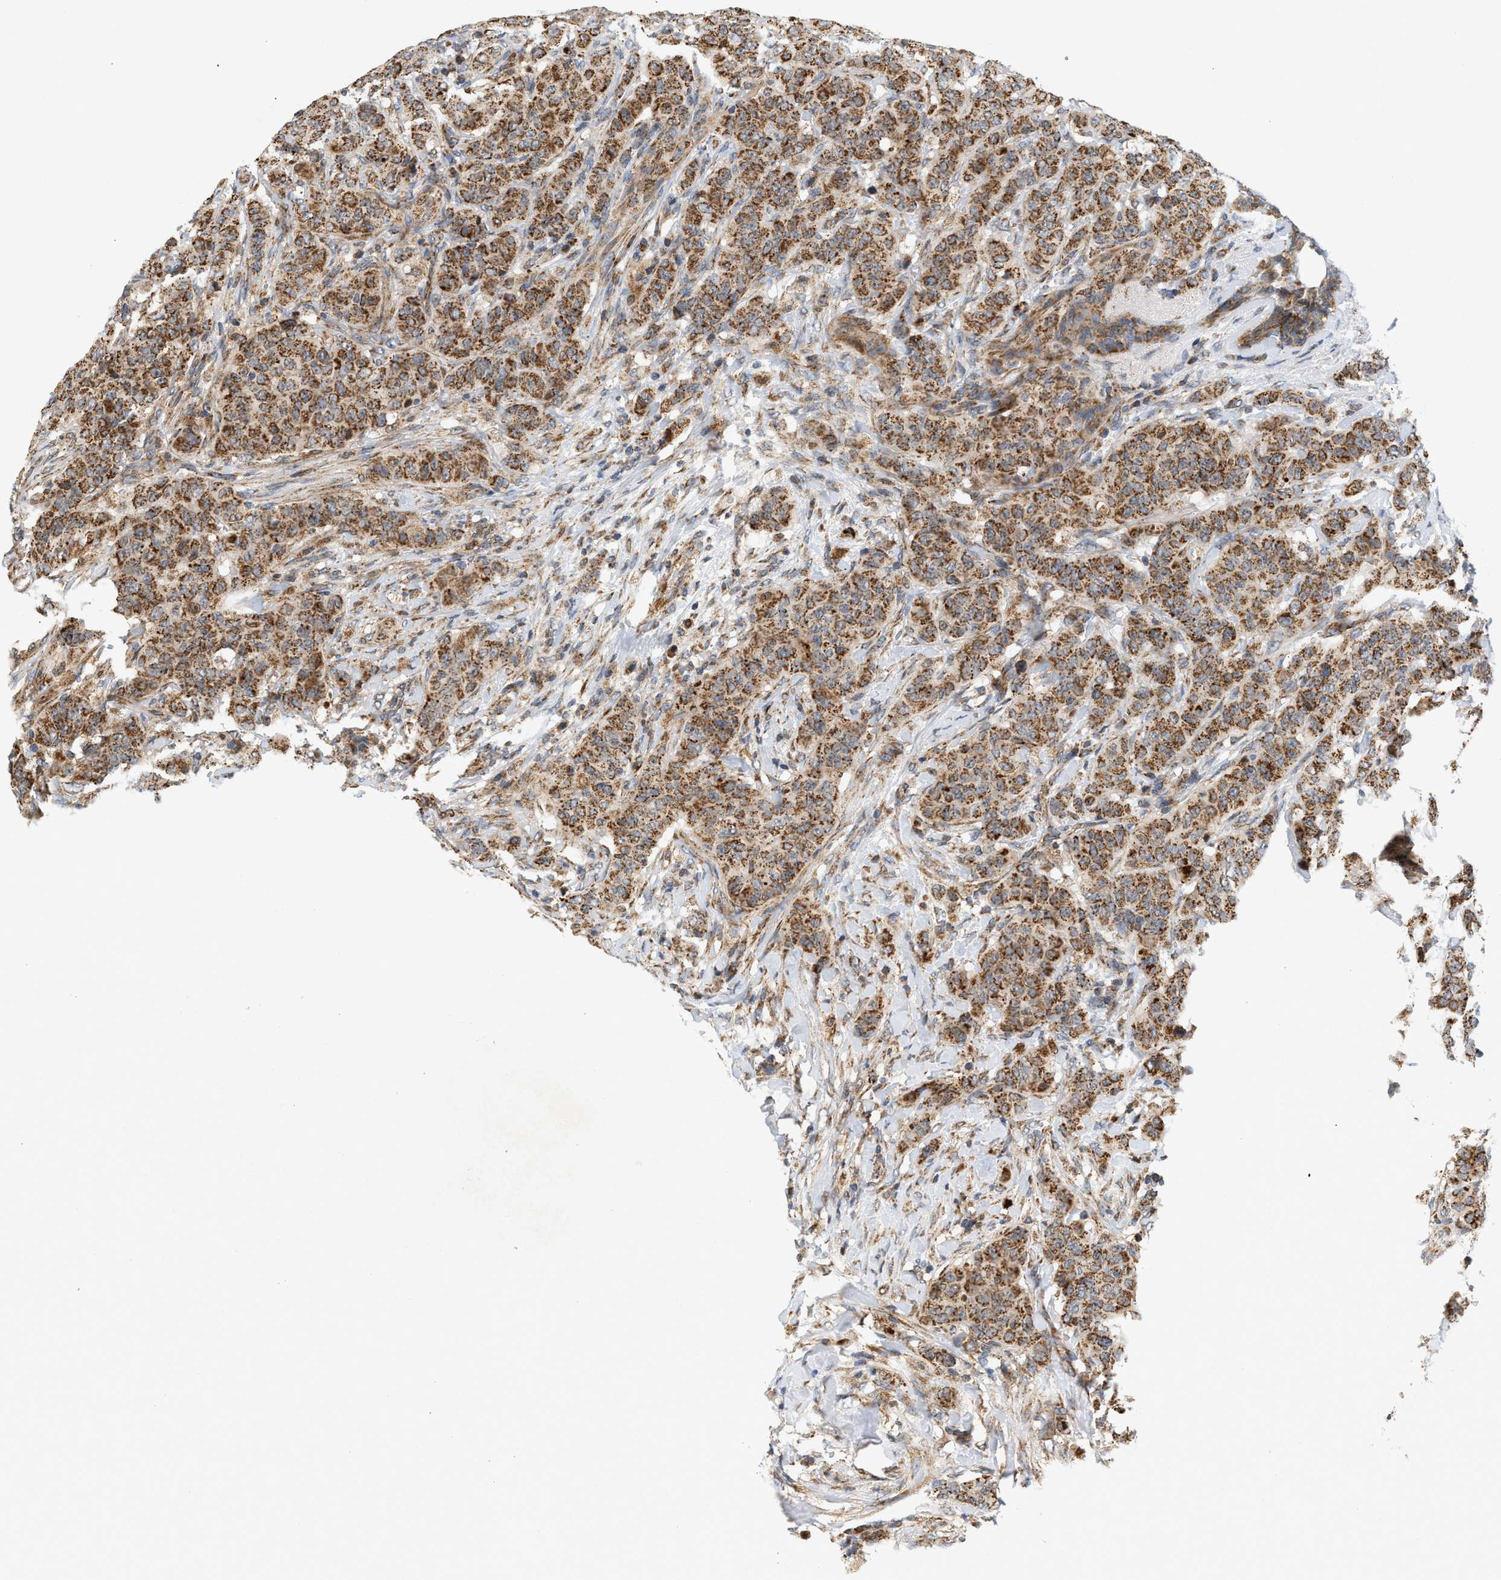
{"staining": {"intensity": "strong", "quantity": ">75%", "location": "cytoplasmic/membranous"}, "tissue": "breast cancer", "cell_type": "Tumor cells", "image_type": "cancer", "snomed": [{"axis": "morphology", "description": "Normal tissue, NOS"}, {"axis": "morphology", "description": "Duct carcinoma"}, {"axis": "topography", "description": "Breast"}], "caption": "The micrograph demonstrates immunohistochemical staining of breast infiltrating ductal carcinoma. There is strong cytoplasmic/membranous expression is appreciated in about >75% of tumor cells.", "gene": "MCU", "patient": {"sex": "female", "age": 40}}